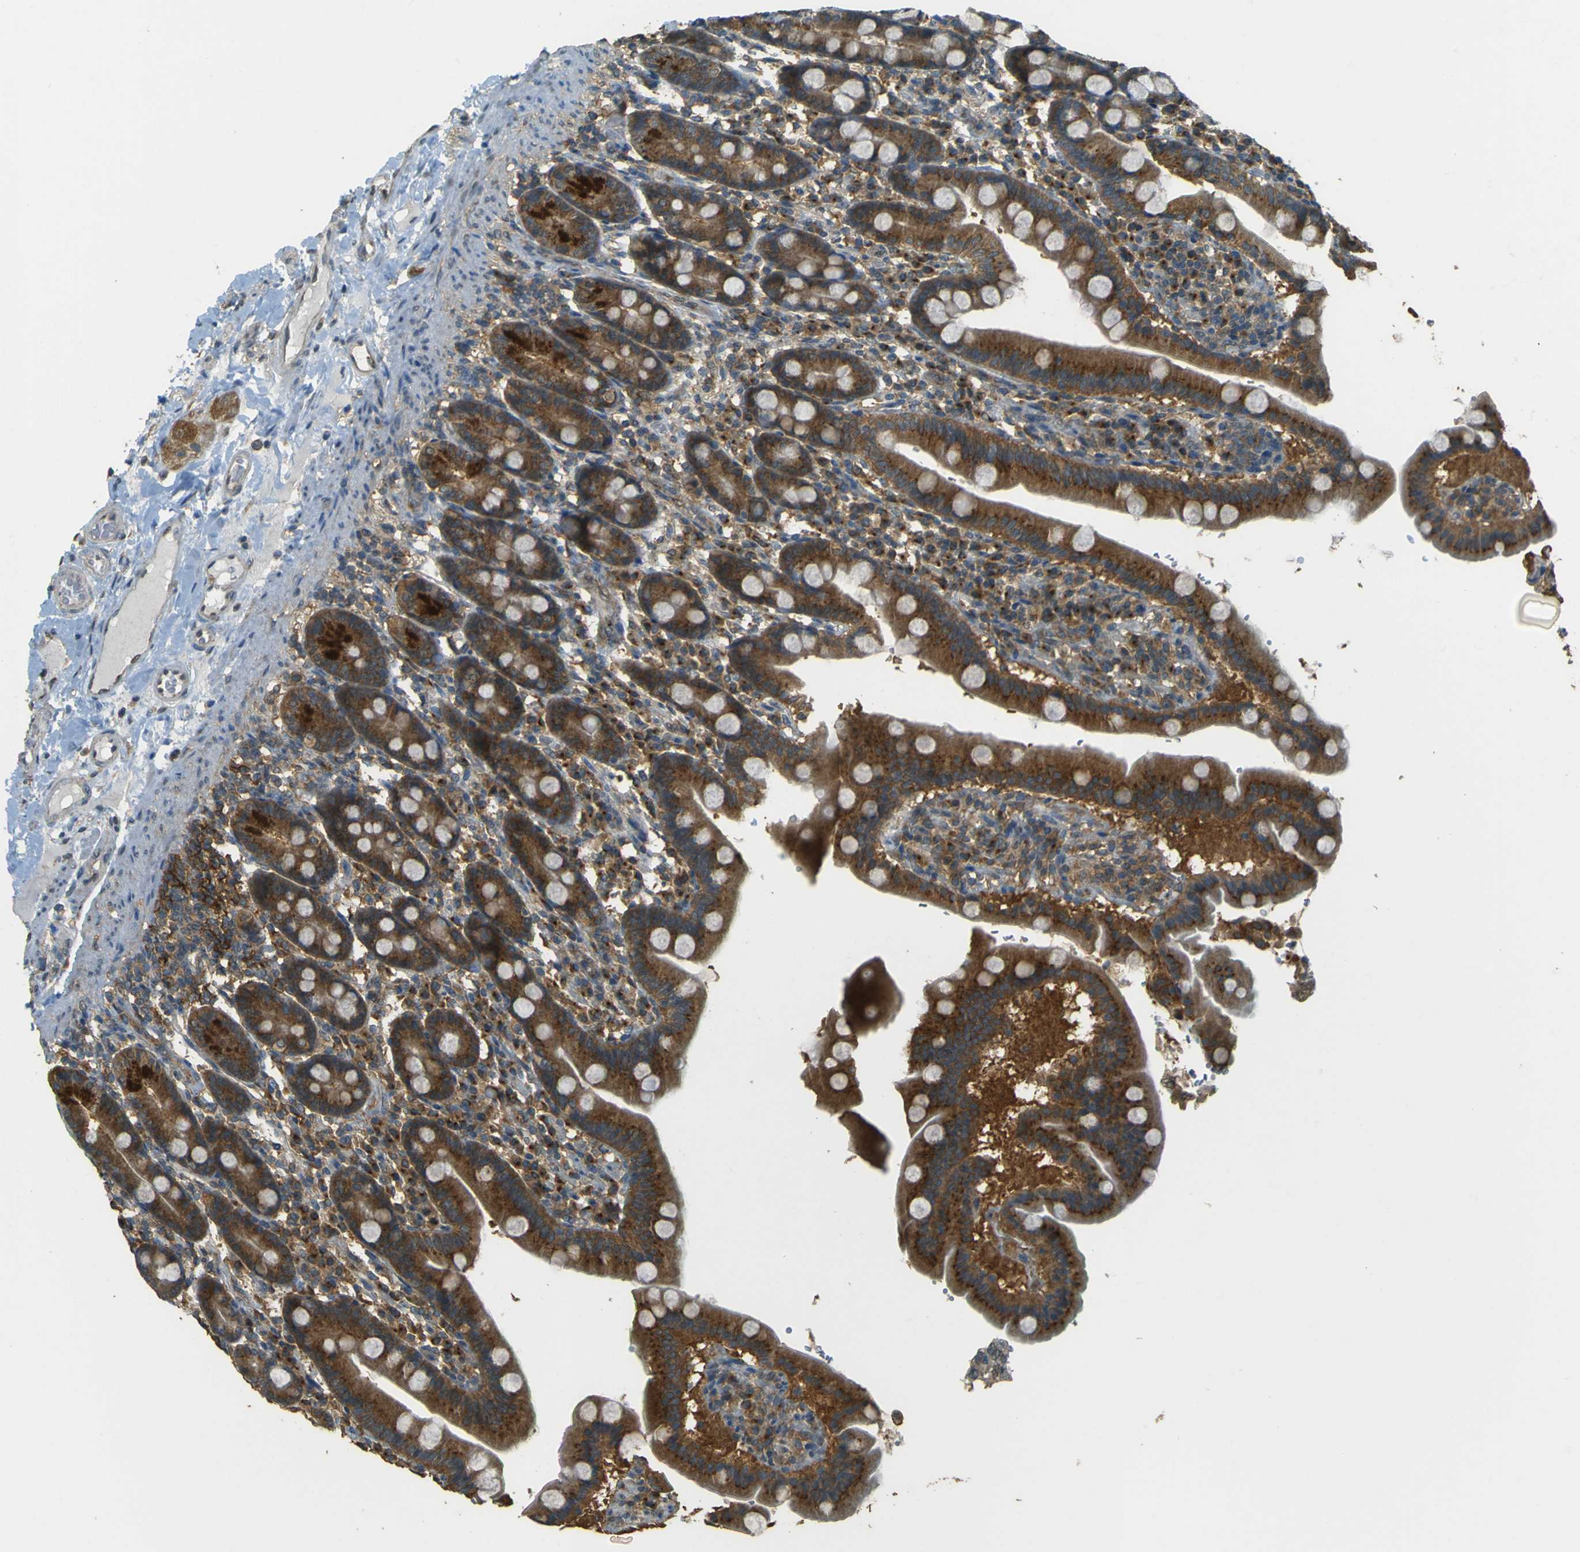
{"staining": {"intensity": "strong", "quantity": ">75%", "location": "cytoplasmic/membranous"}, "tissue": "duodenum", "cell_type": "Glandular cells", "image_type": "normal", "snomed": [{"axis": "morphology", "description": "Normal tissue, NOS"}, {"axis": "topography", "description": "Duodenum"}], "caption": "Strong cytoplasmic/membranous positivity for a protein is identified in about >75% of glandular cells of unremarkable duodenum using IHC.", "gene": "GOLGA1", "patient": {"sex": "male", "age": 50}}